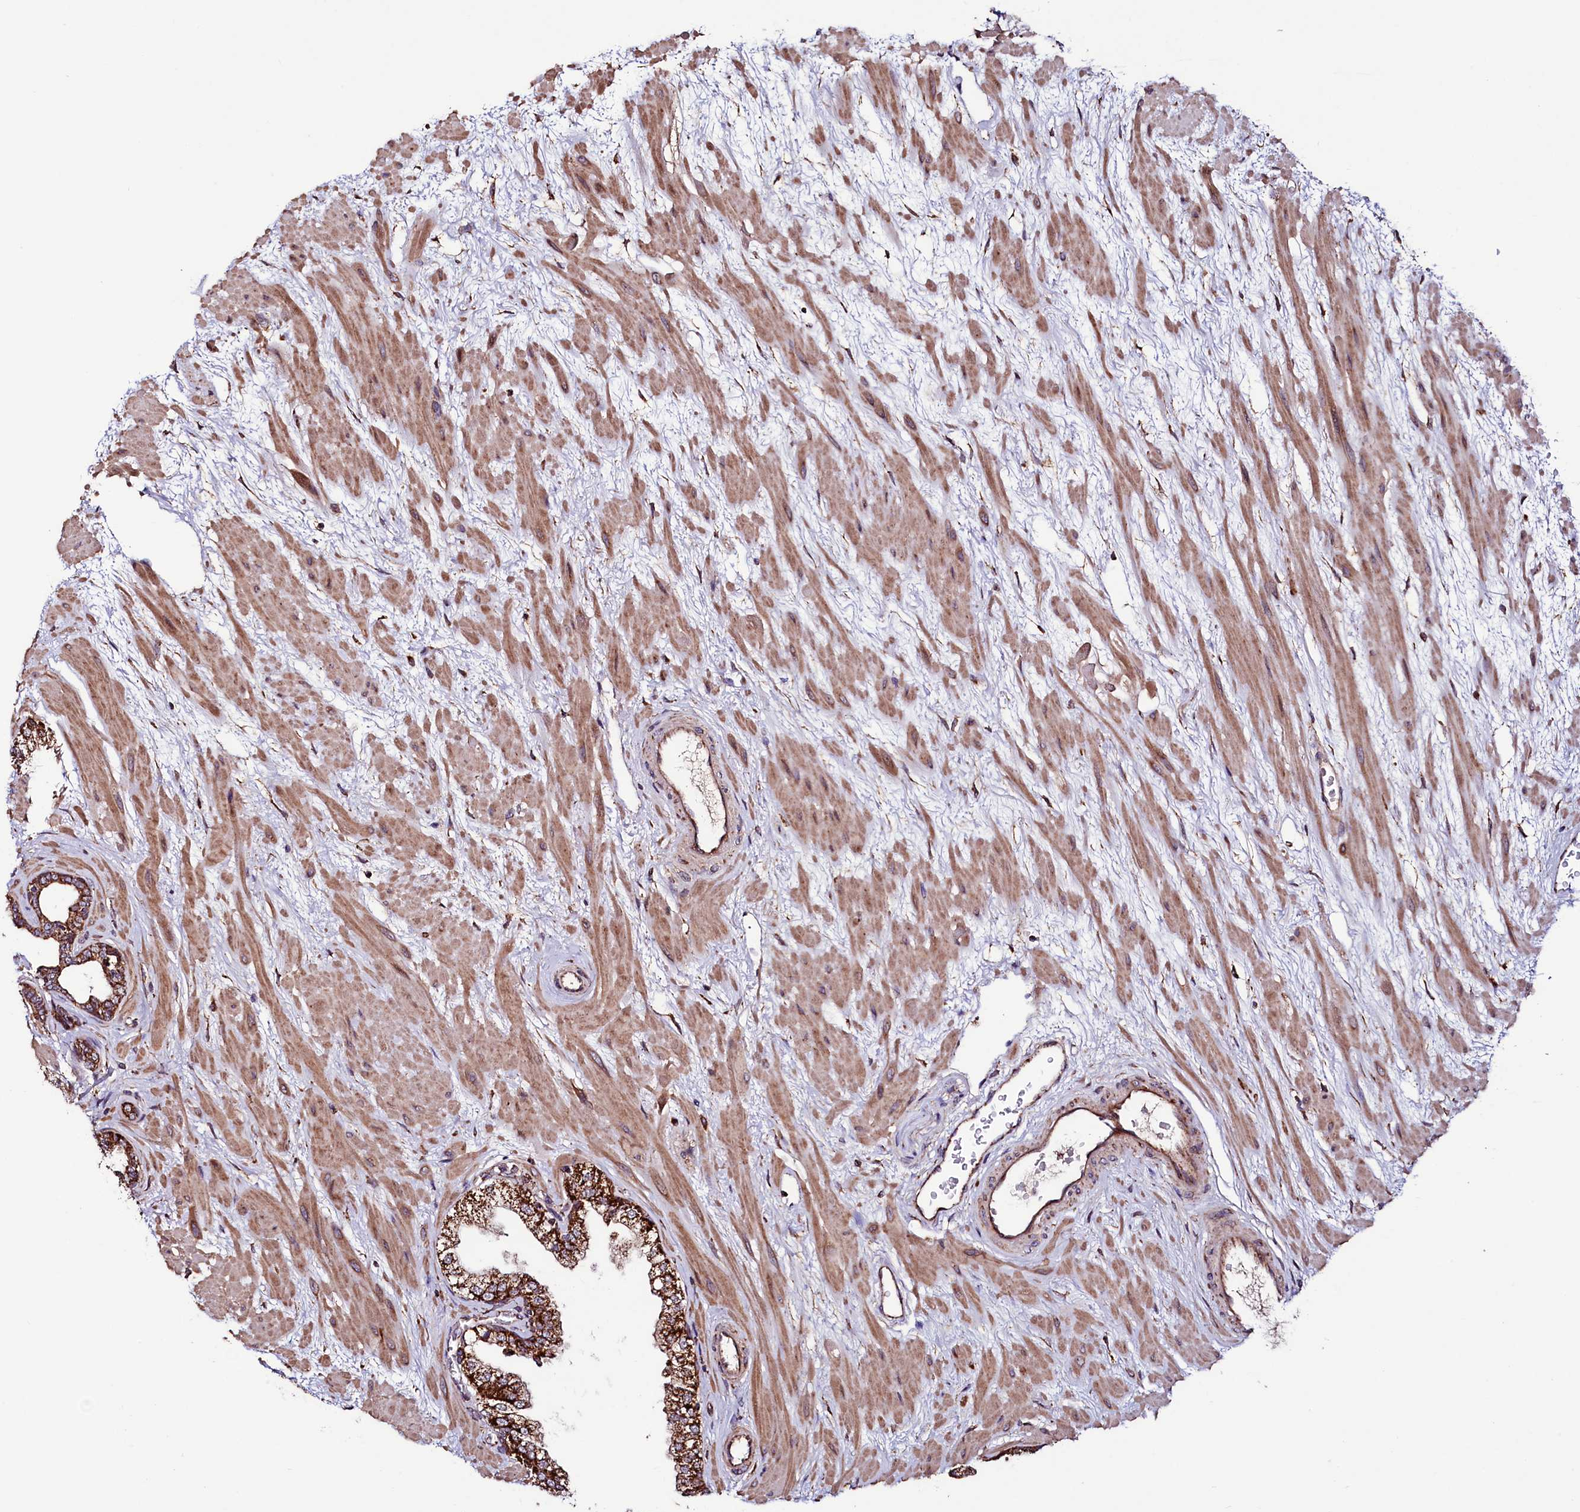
{"staining": {"intensity": "strong", "quantity": ">75%", "location": "cytoplasmic/membranous"}, "tissue": "prostate", "cell_type": "Glandular cells", "image_type": "normal", "snomed": [{"axis": "morphology", "description": "Normal tissue, NOS"}, {"axis": "topography", "description": "Prostate"}], "caption": "Immunohistochemical staining of benign prostate exhibits >75% levels of strong cytoplasmic/membranous protein staining in approximately >75% of glandular cells. (DAB (3,3'-diaminobenzidine) = brown stain, brightfield microscopy at high magnification).", "gene": "STARD5", "patient": {"sex": "male", "age": 48}}